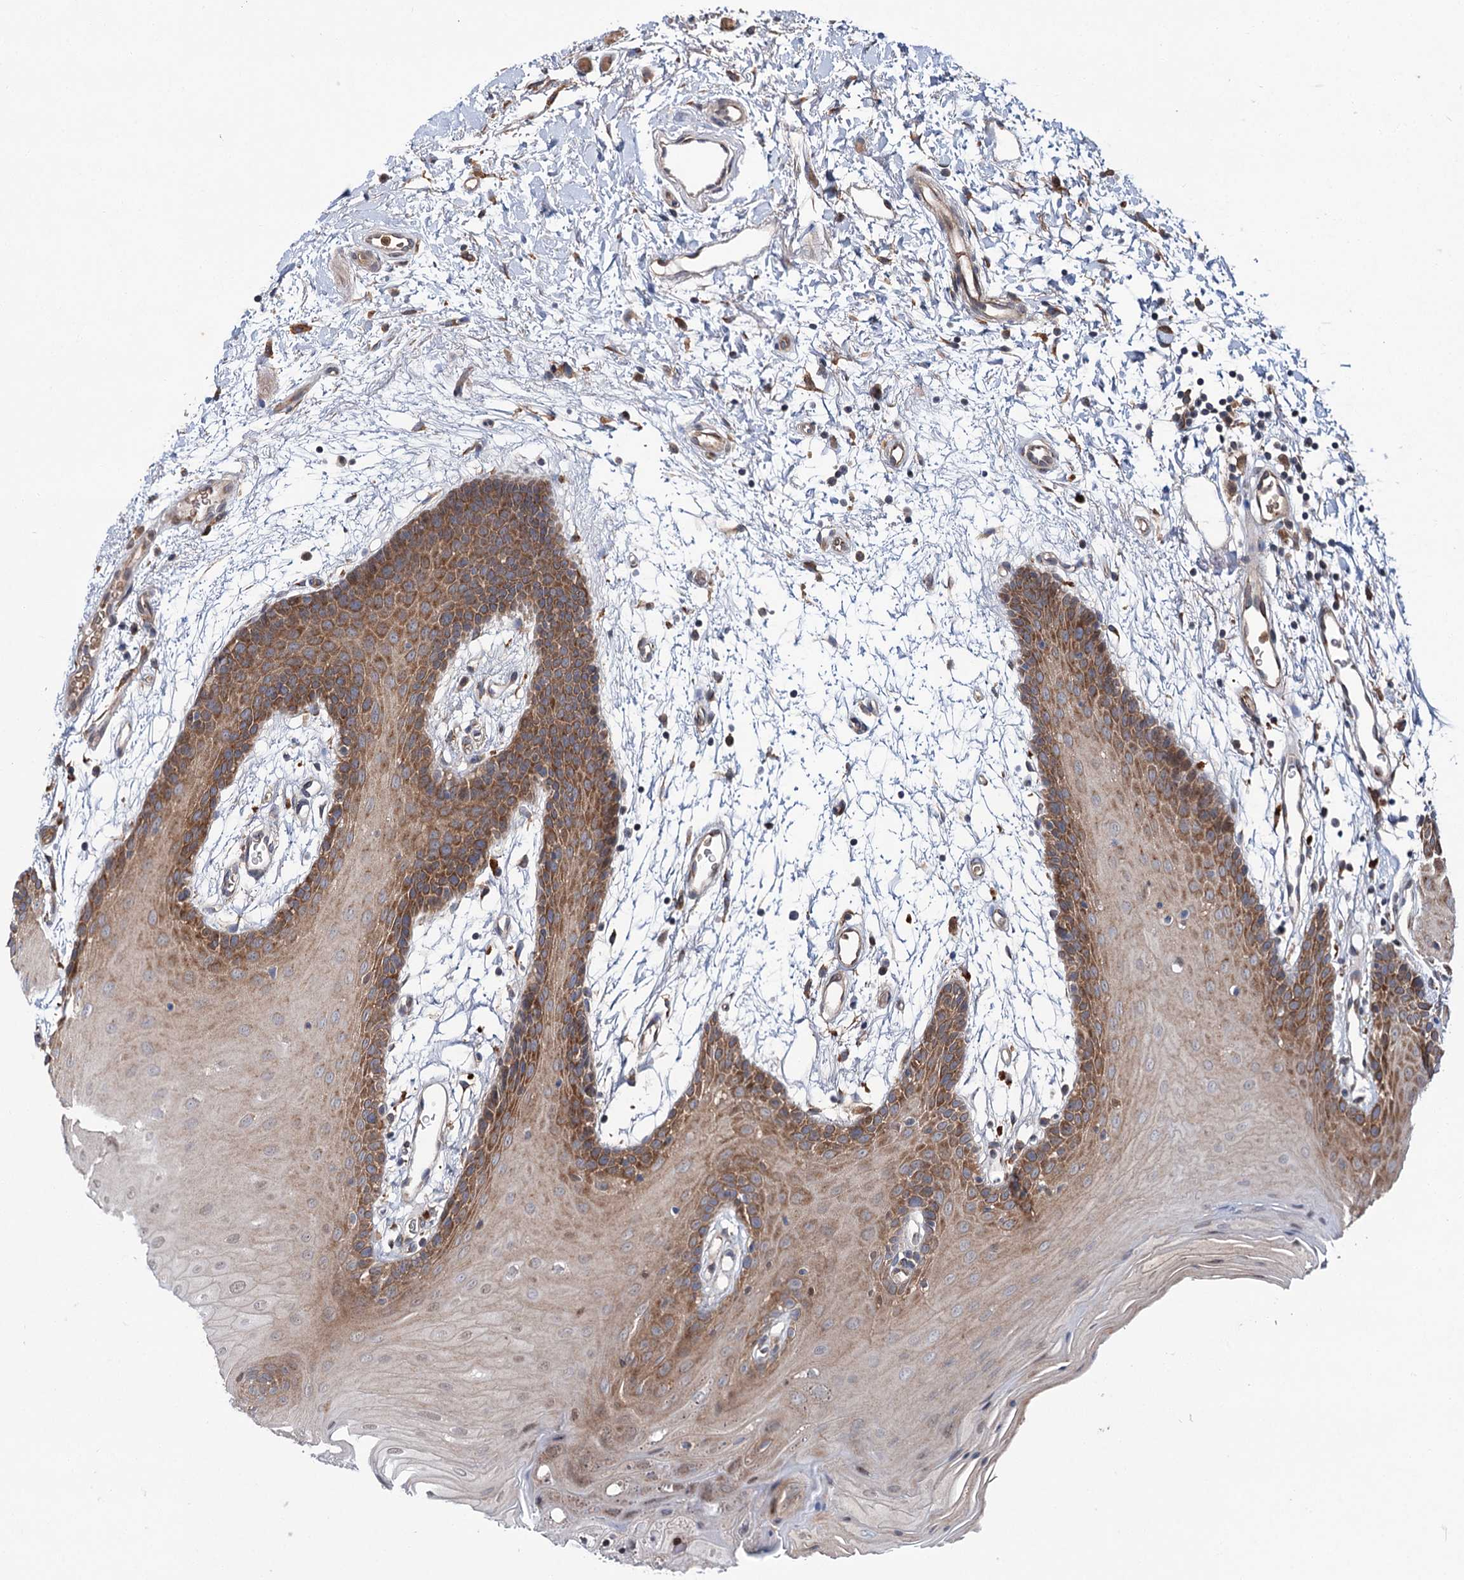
{"staining": {"intensity": "moderate", "quantity": "25%-75%", "location": "cytoplasmic/membranous"}, "tissue": "oral mucosa", "cell_type": "Squamous epithelial cells", "image_type": "normal", "snomed": [{"axis": "morphology", "description": "Normal tissue, NOS"}, {"axis": "topography", "description": "Skeletal muscle"}, {"axis": "topography", "description": "Oral tissue"}, {"axis": "topography", "description": "Salivary gland"}, {"axis": "topography", "description": "Peripheral nerve tissue"}], "caption": "This photomicrograph reveals IHC staining of normal oral mucosa, with medium moderate cytoplasmic/membranous staining in approximately 25%-75% of squamous epithelial cells.", "gene": "PTPN3", "patient": {"sex": "male", "age": 54}}